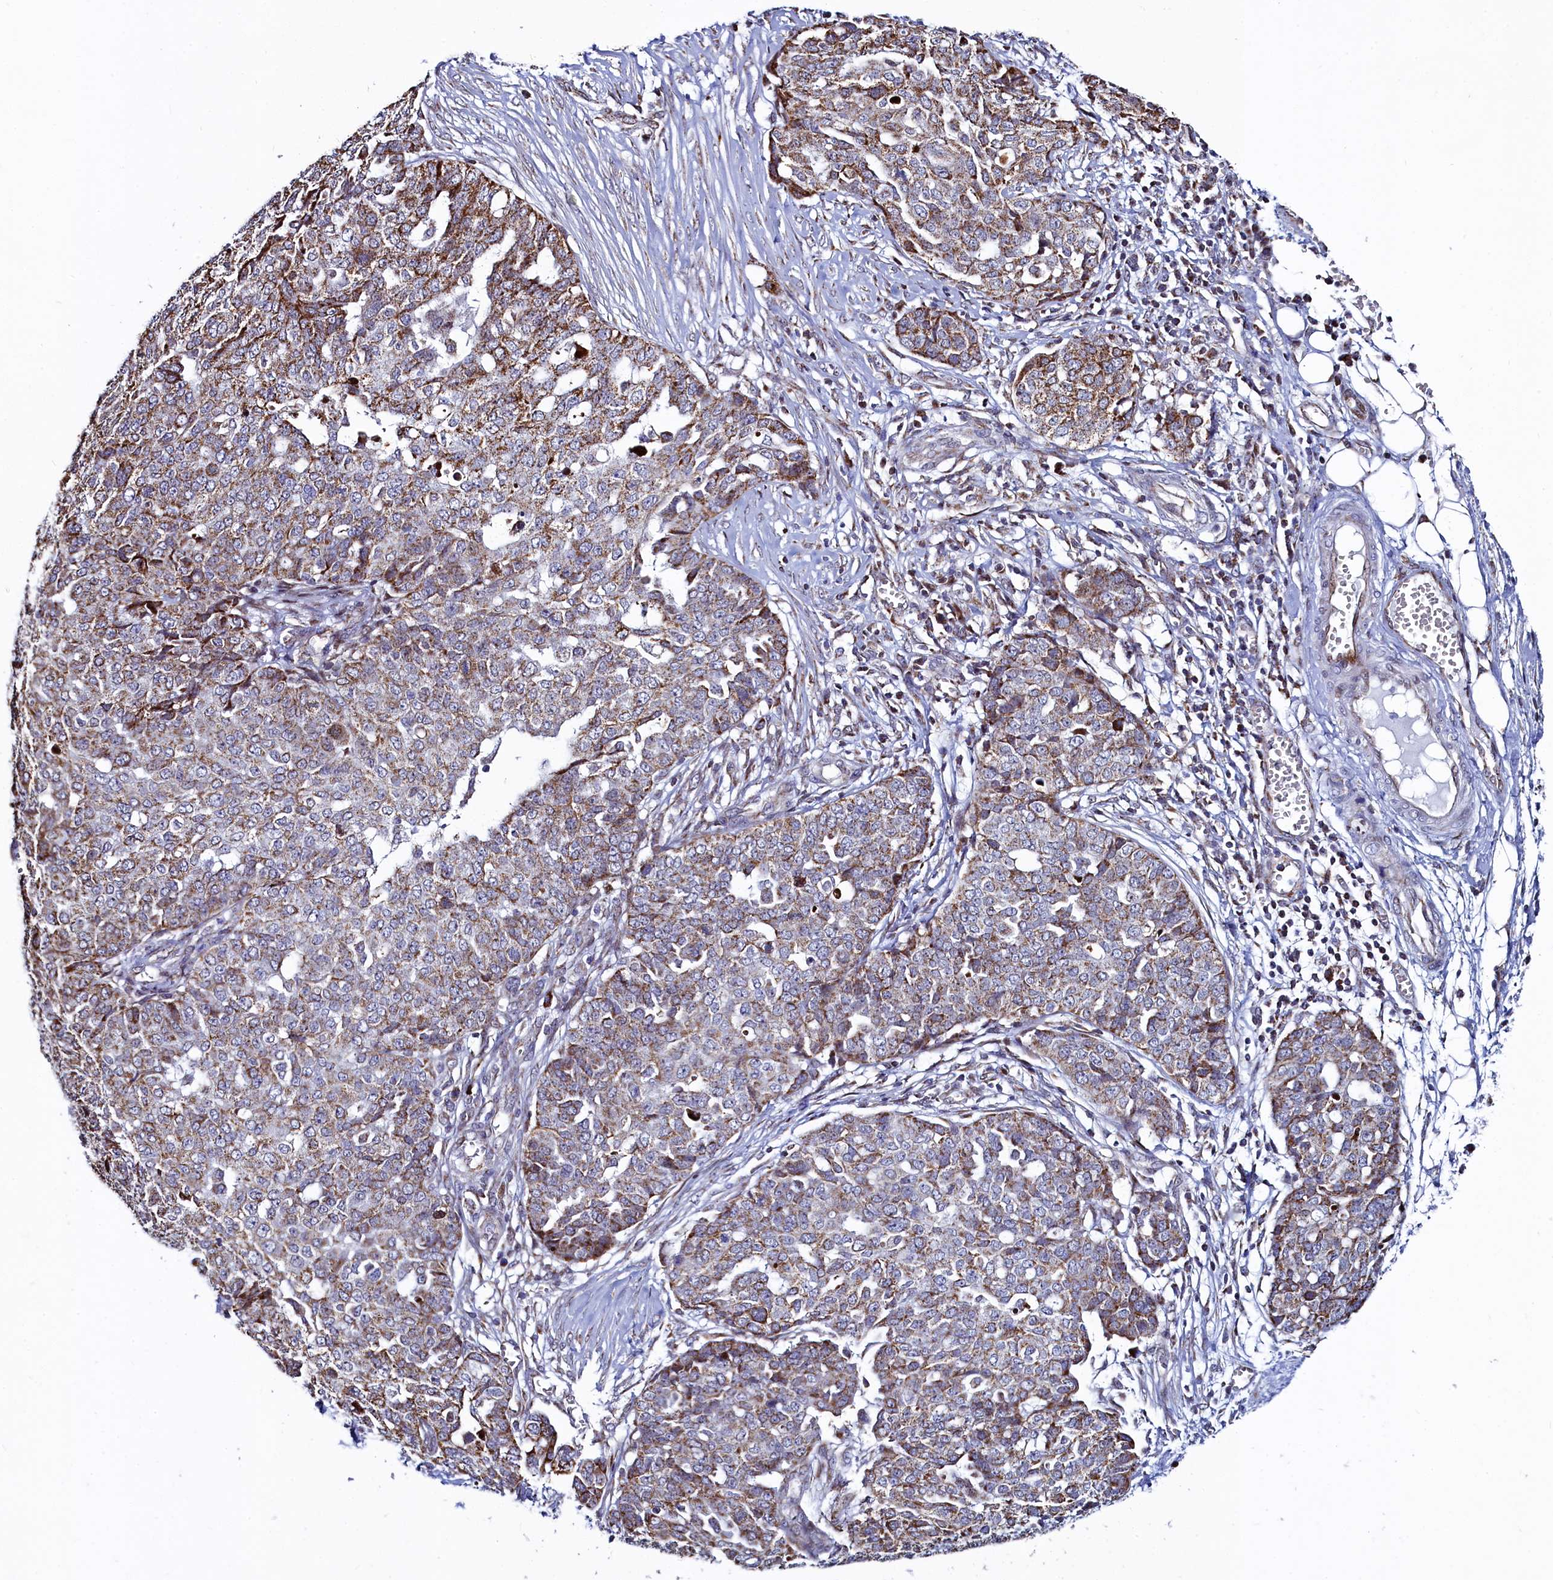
{"staining": {"intensity": "moderate", "quantity": ">75%", "location": "cytoplasmic/membranous"}, "tissue": "ovarian cancer", "cell_type": "Tumor cells", "image_type": "cancer", "snomed": [{"axis": "morphology", "description": "Cystadenocarcinoma, serous, NOS"}, {"axis": "topography", "description": "Soft tissue"}, {"axis": "topography", "description": "Ovary"}], "caption": "DAB (3,3'-diaminobenzidine) immunohistochemical staining of ovarian serous cystadenocarcinoma demonstrates moderate cytoplasmic/membranous protein expression in about >75% of tumor cells. The staining is performed using DAB brown chromogen to label protein expression. The nuclei are counter-stained blue using hematoxylin.", "gene": "HDGFL3", "patient": {"sex": "female", "age": 57}}